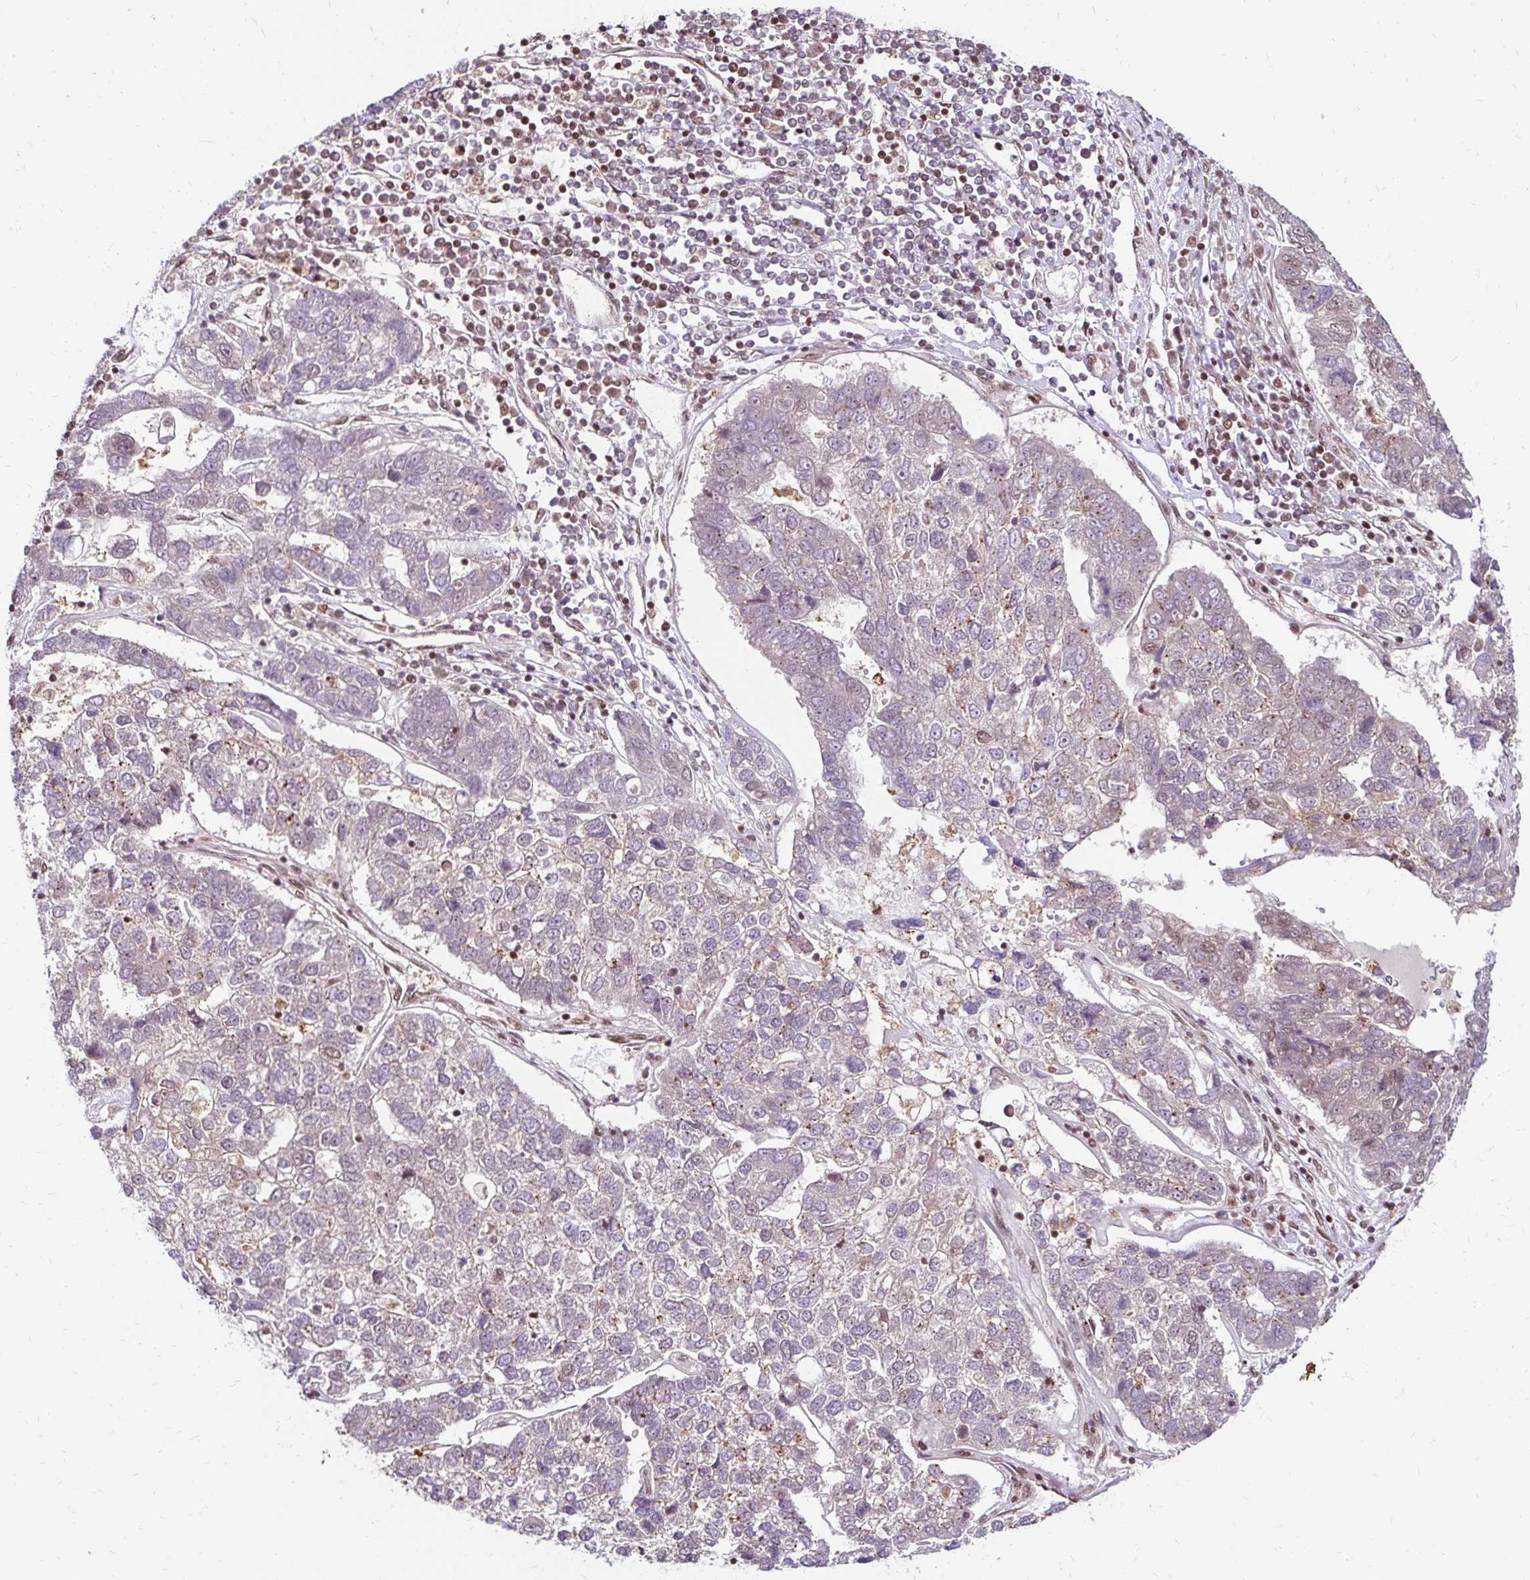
{"staining": {"intensity": "weak", "quantity": "25%-75%", "location": "nuclear"}, "tissue": "pancreatic cancer", "cell_type": "Tumor cells", "image_type": "cancer", "snomed": [{"axis": "morphology", "description": "Adenocarcinoma, NOS"}, {"axis": "topography", "description": "Pancreas"}], "caption": "This photomicrograph displays pancreatic cancer (adenocarcinoma) stained with immunohistochemistry to label a protein in brown. The nuclear of tumor cells show weak positivity for the protein. Nuclei are counter-stained blue.", "gene": "GLYR1", "patient": {"sex": "female", "age": 61}}